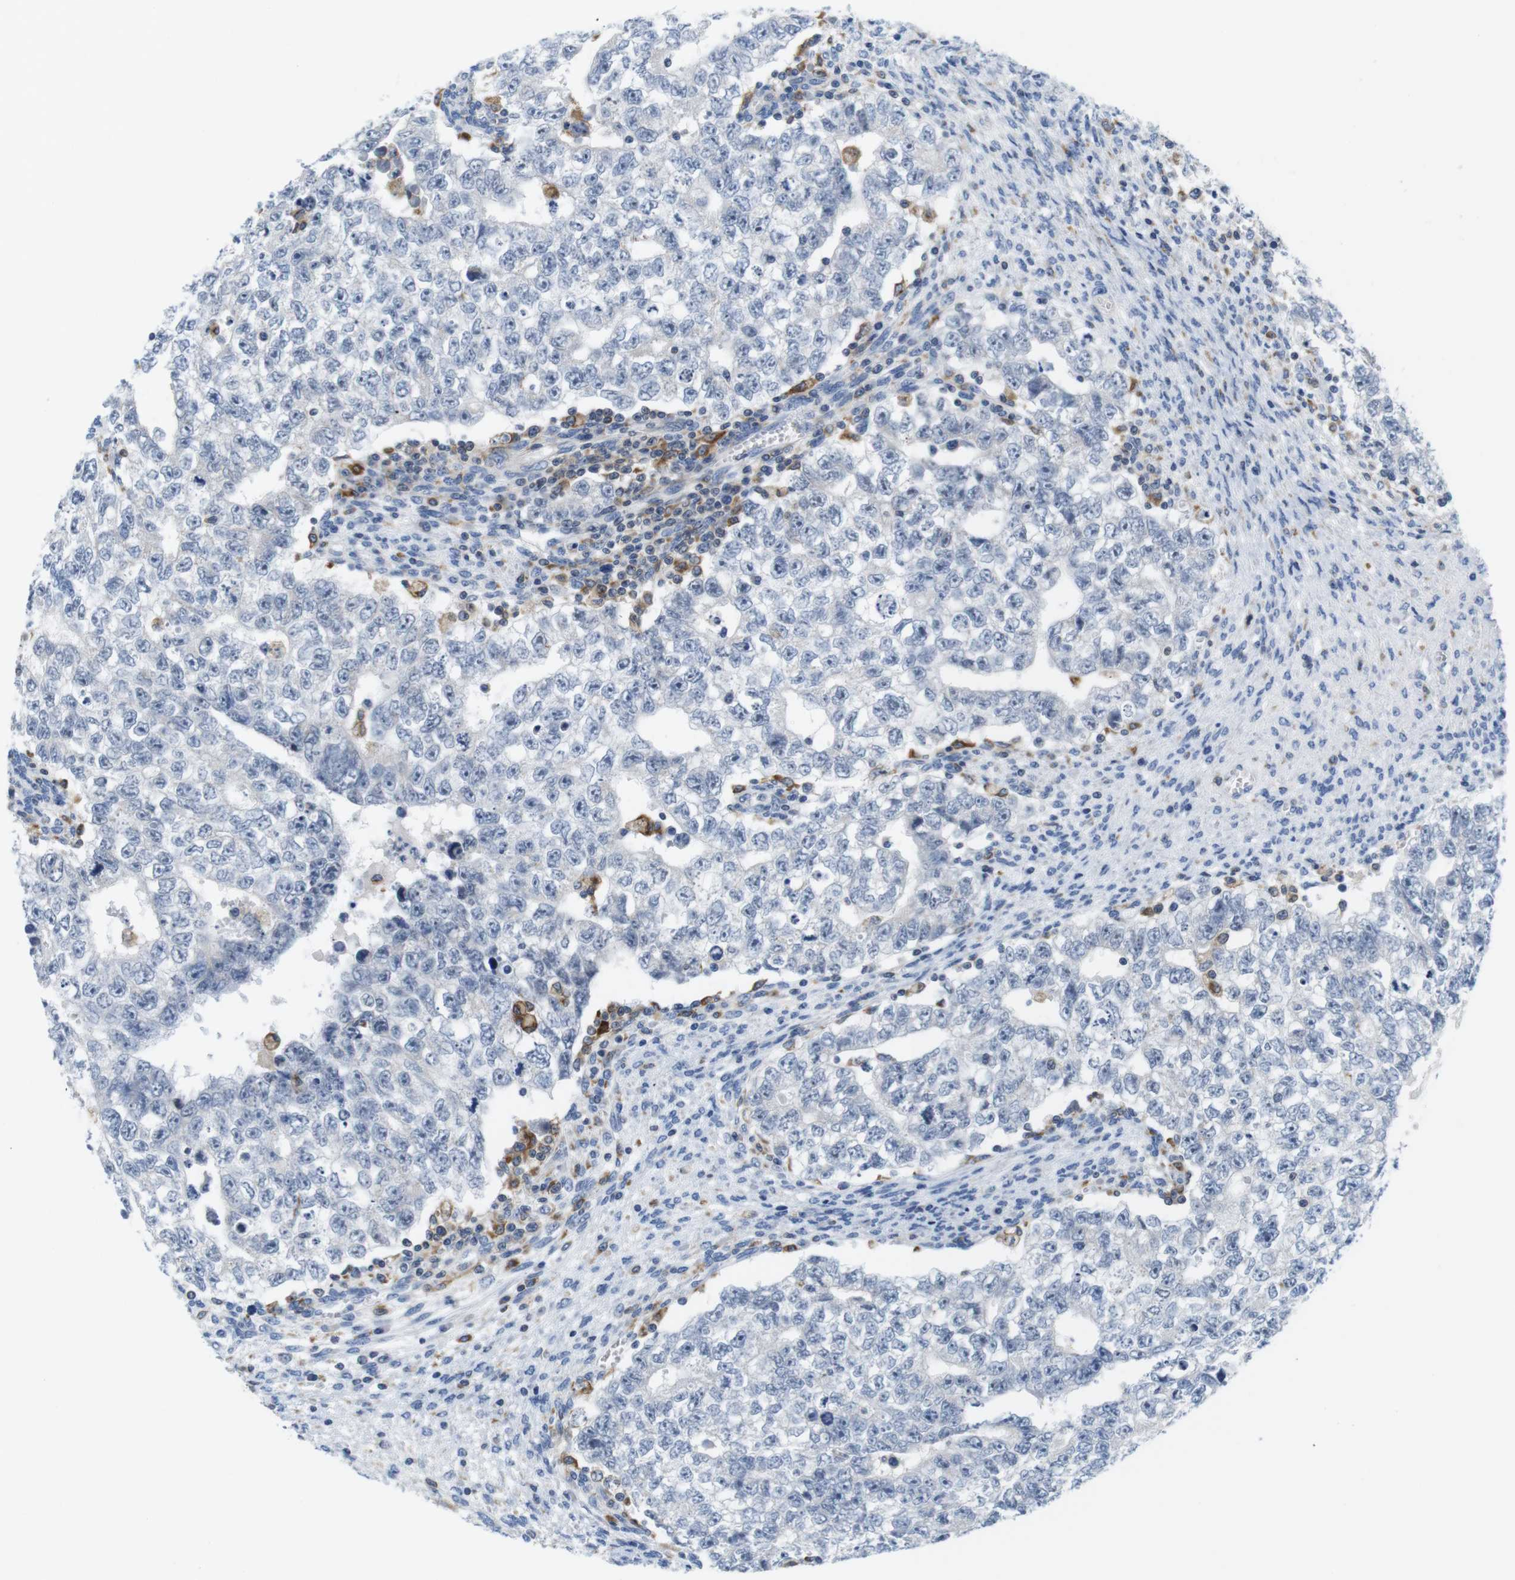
{"staining": {"intensity": "negative", "quantity": "none", "location": "none"}, "tissue": "testis cancer", "cell_type": "Tumor cells", "image_type": "cancer", "snomed": [{"axis": "morphology", "description": "Seminoma, NOS"}, {"axis": "morphology", "description": "Carcinoma, Embryonal, NOS"}, {"axis": "topography", "description": "Testis"}], "caption": "A histopathology image of human testis cancer is negative for staining in tumor cells.", "gene": "CNGA2", "patient": {"sex": "male", "age": 38}}